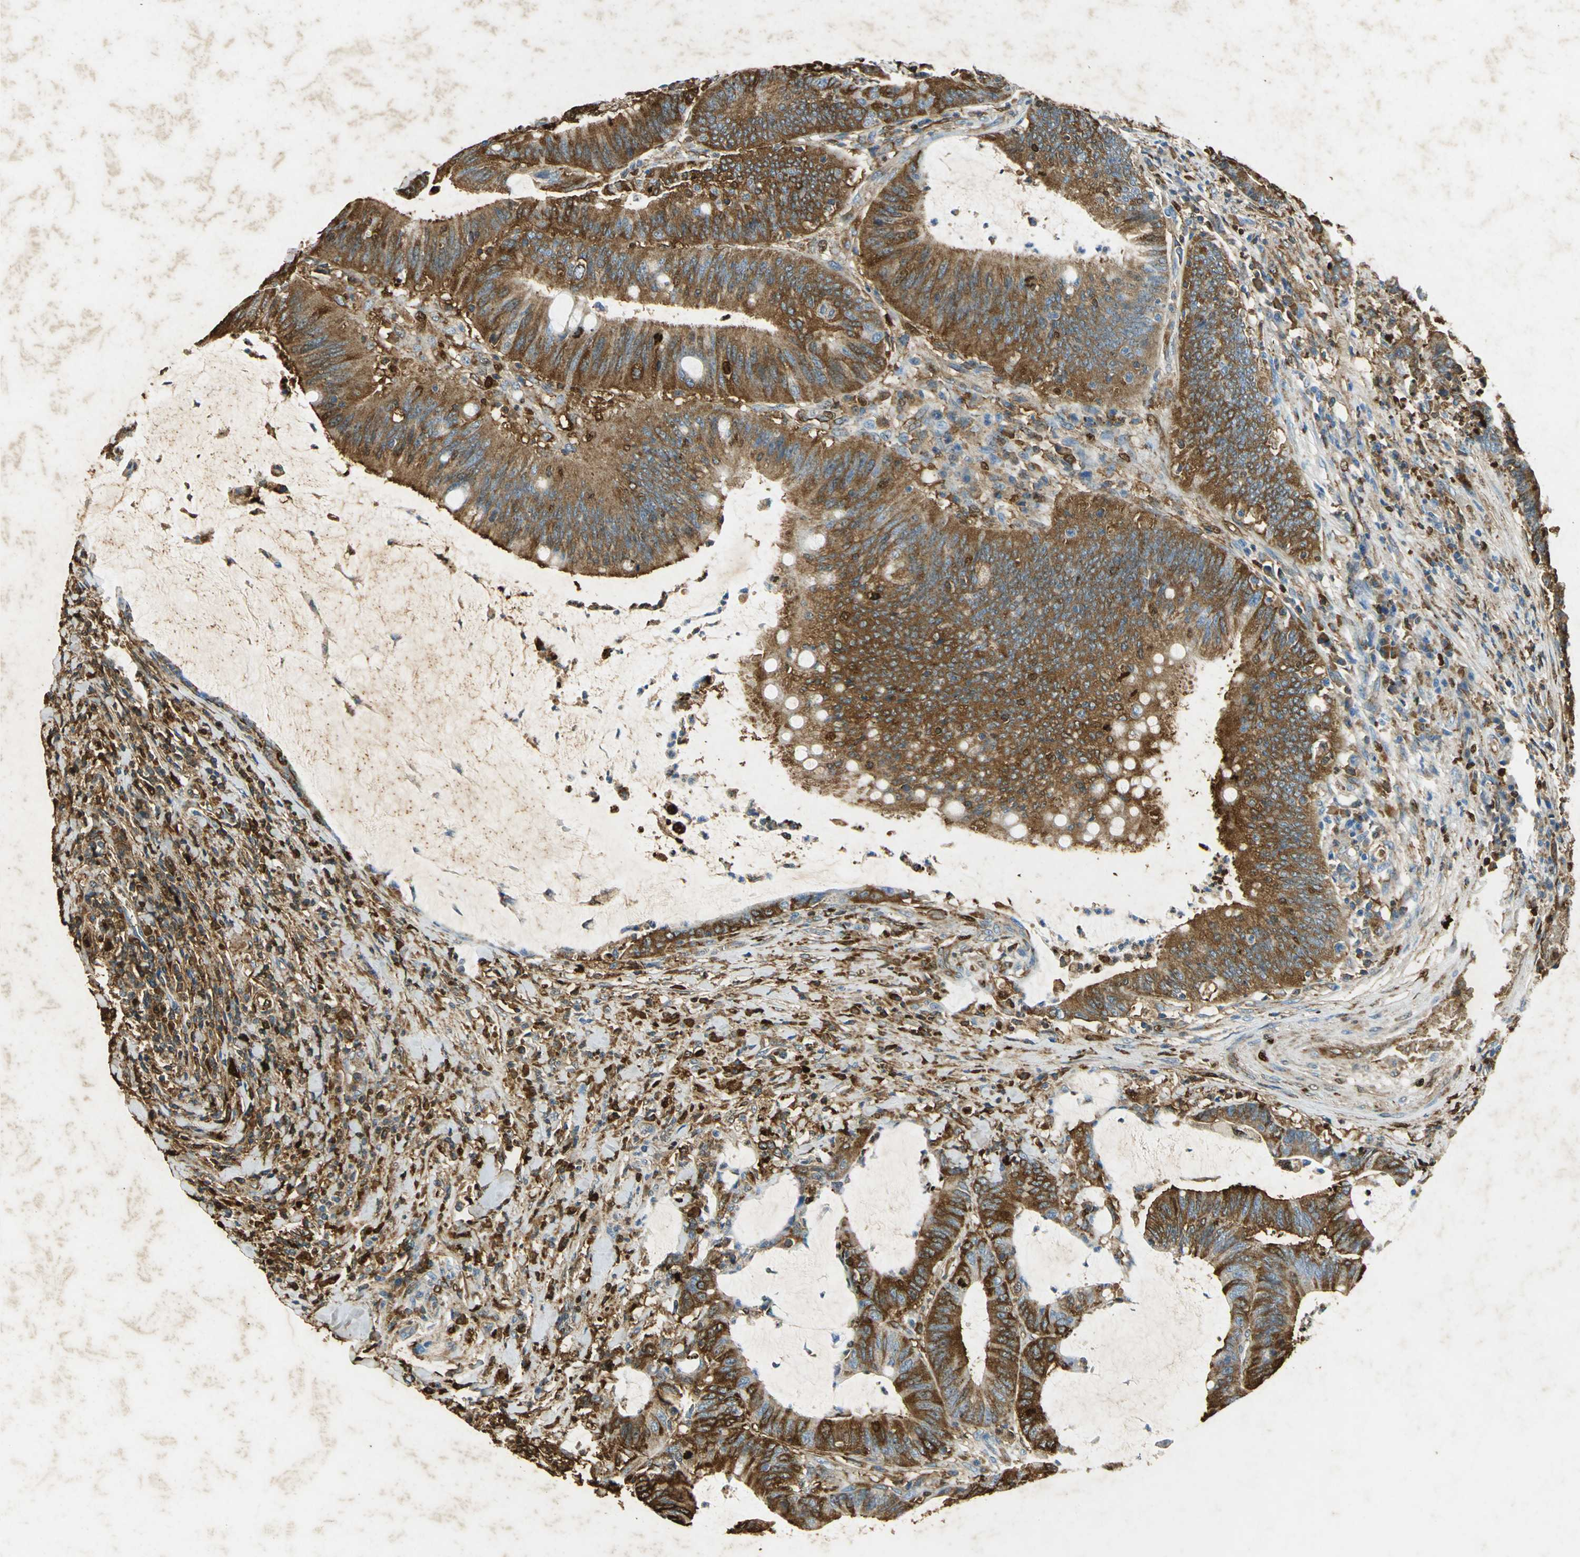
{"staining": {"intensity": "strong", "quantity": ">75%", "location": "cytoplasmic/membranous"}, "tissue": "colorectal cancer", "cell_type": "Tumor cells", "image_type": "cancer", "snomed": [{"axis": "morphology", "description": "Adenocarcinoma, NOS"}, {"axis": "topography", "description": "Rectum"}], "caption": "Tumor cells show high levels of strong cytoplasmic/membranous positivity in about >75% of cells in colorectal cancer (adenocarcinoma).", "gene": "ANXA4", "patient": {"sex": "female", "age": 66}}